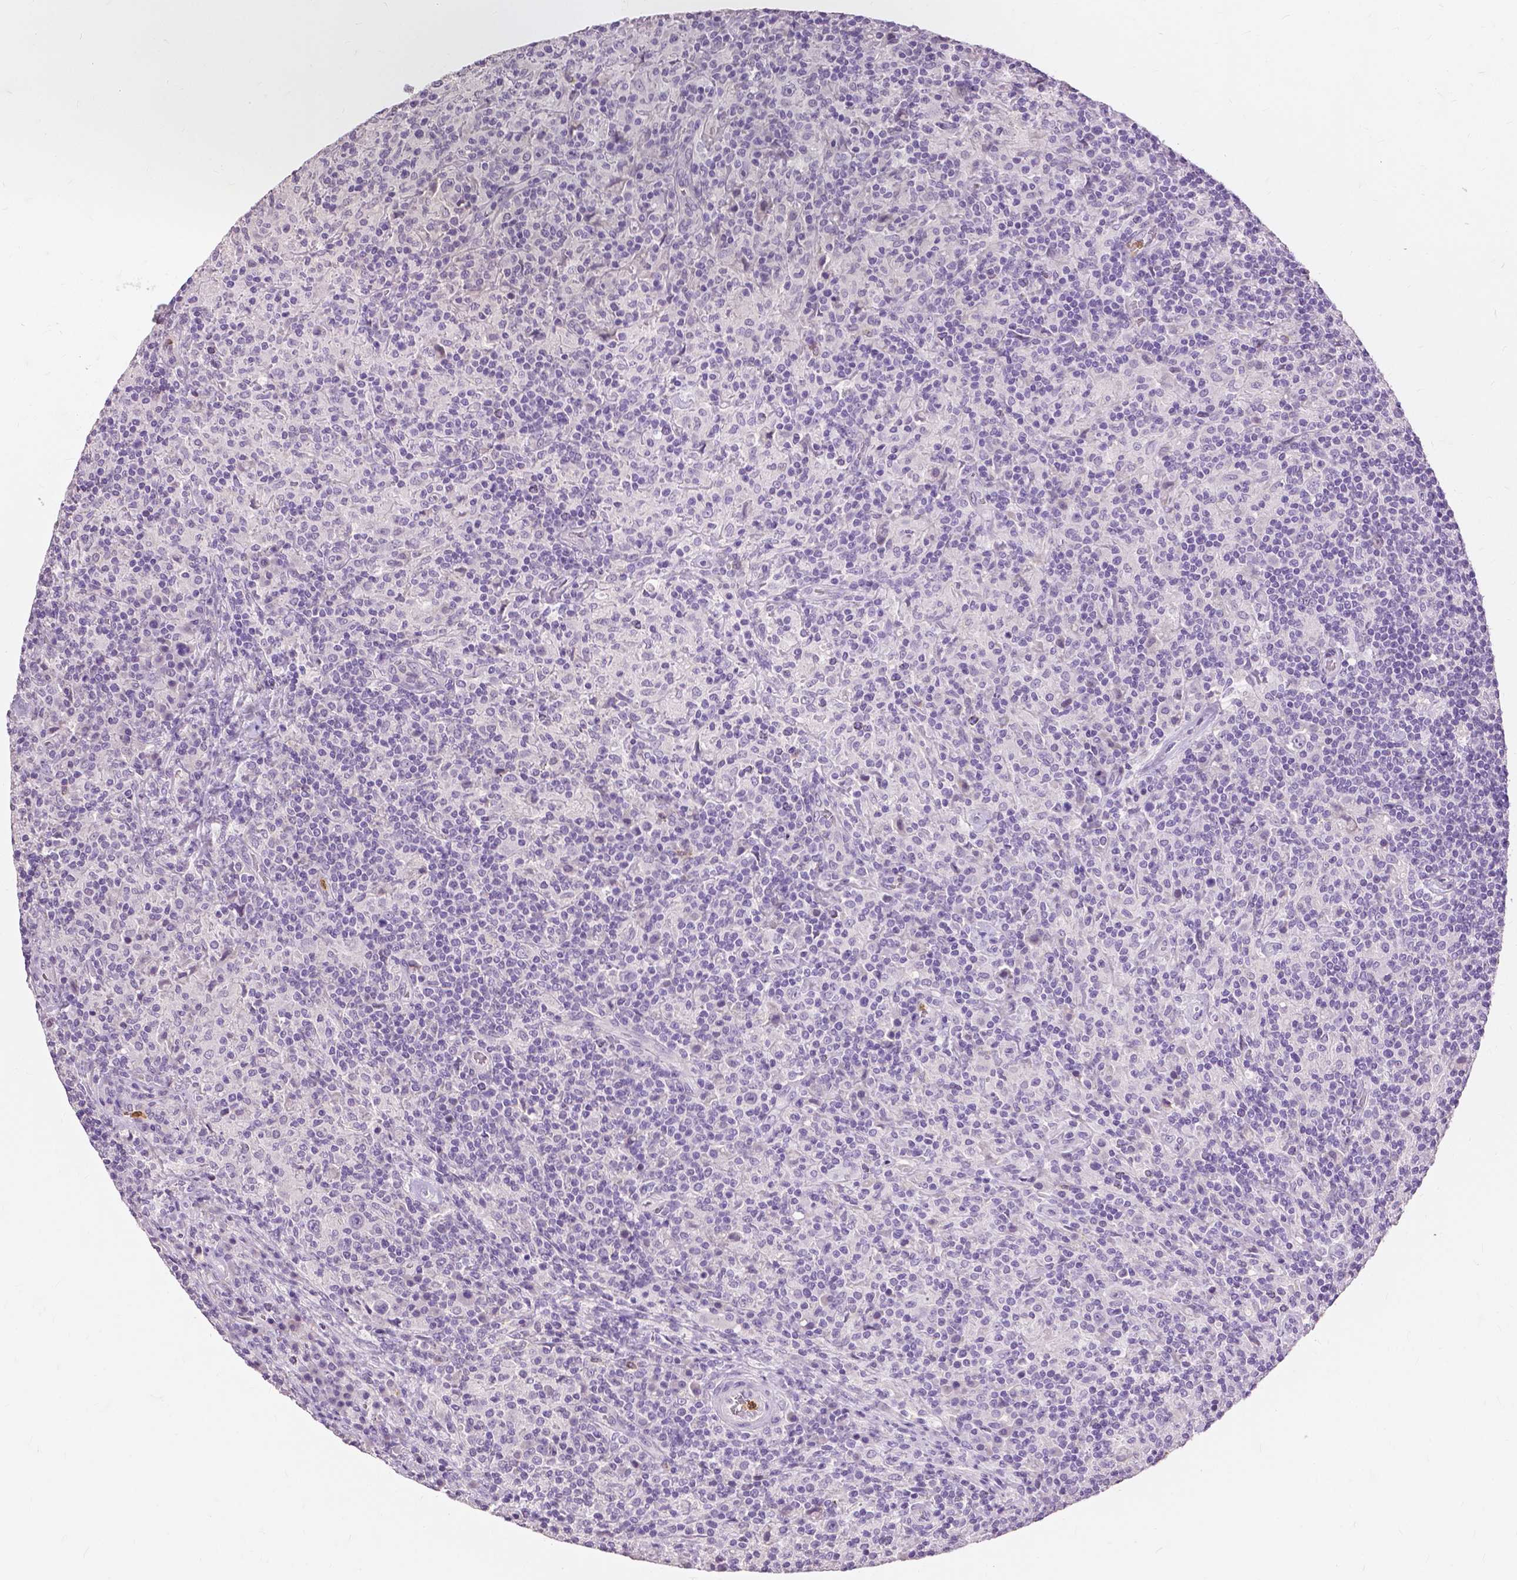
{"staining": {"intensity": "negative", "quantity": "none", "location": "none"}, "tissue": "lymphoma", "cell_type": "Tumor cells", "image_type": "cancer", "snomed": [{"axis": "morphology", "description": "Hodgkin's disease, NOS"}, {"axis": "topography", "description": "Lymph node"}], "caption": "Hodgkin's disease was stained to show a protein in brown. There is no significant expression in tumor cells.", "gene": "CXCR2", "patient": {"sex": "male", "age": 70}}